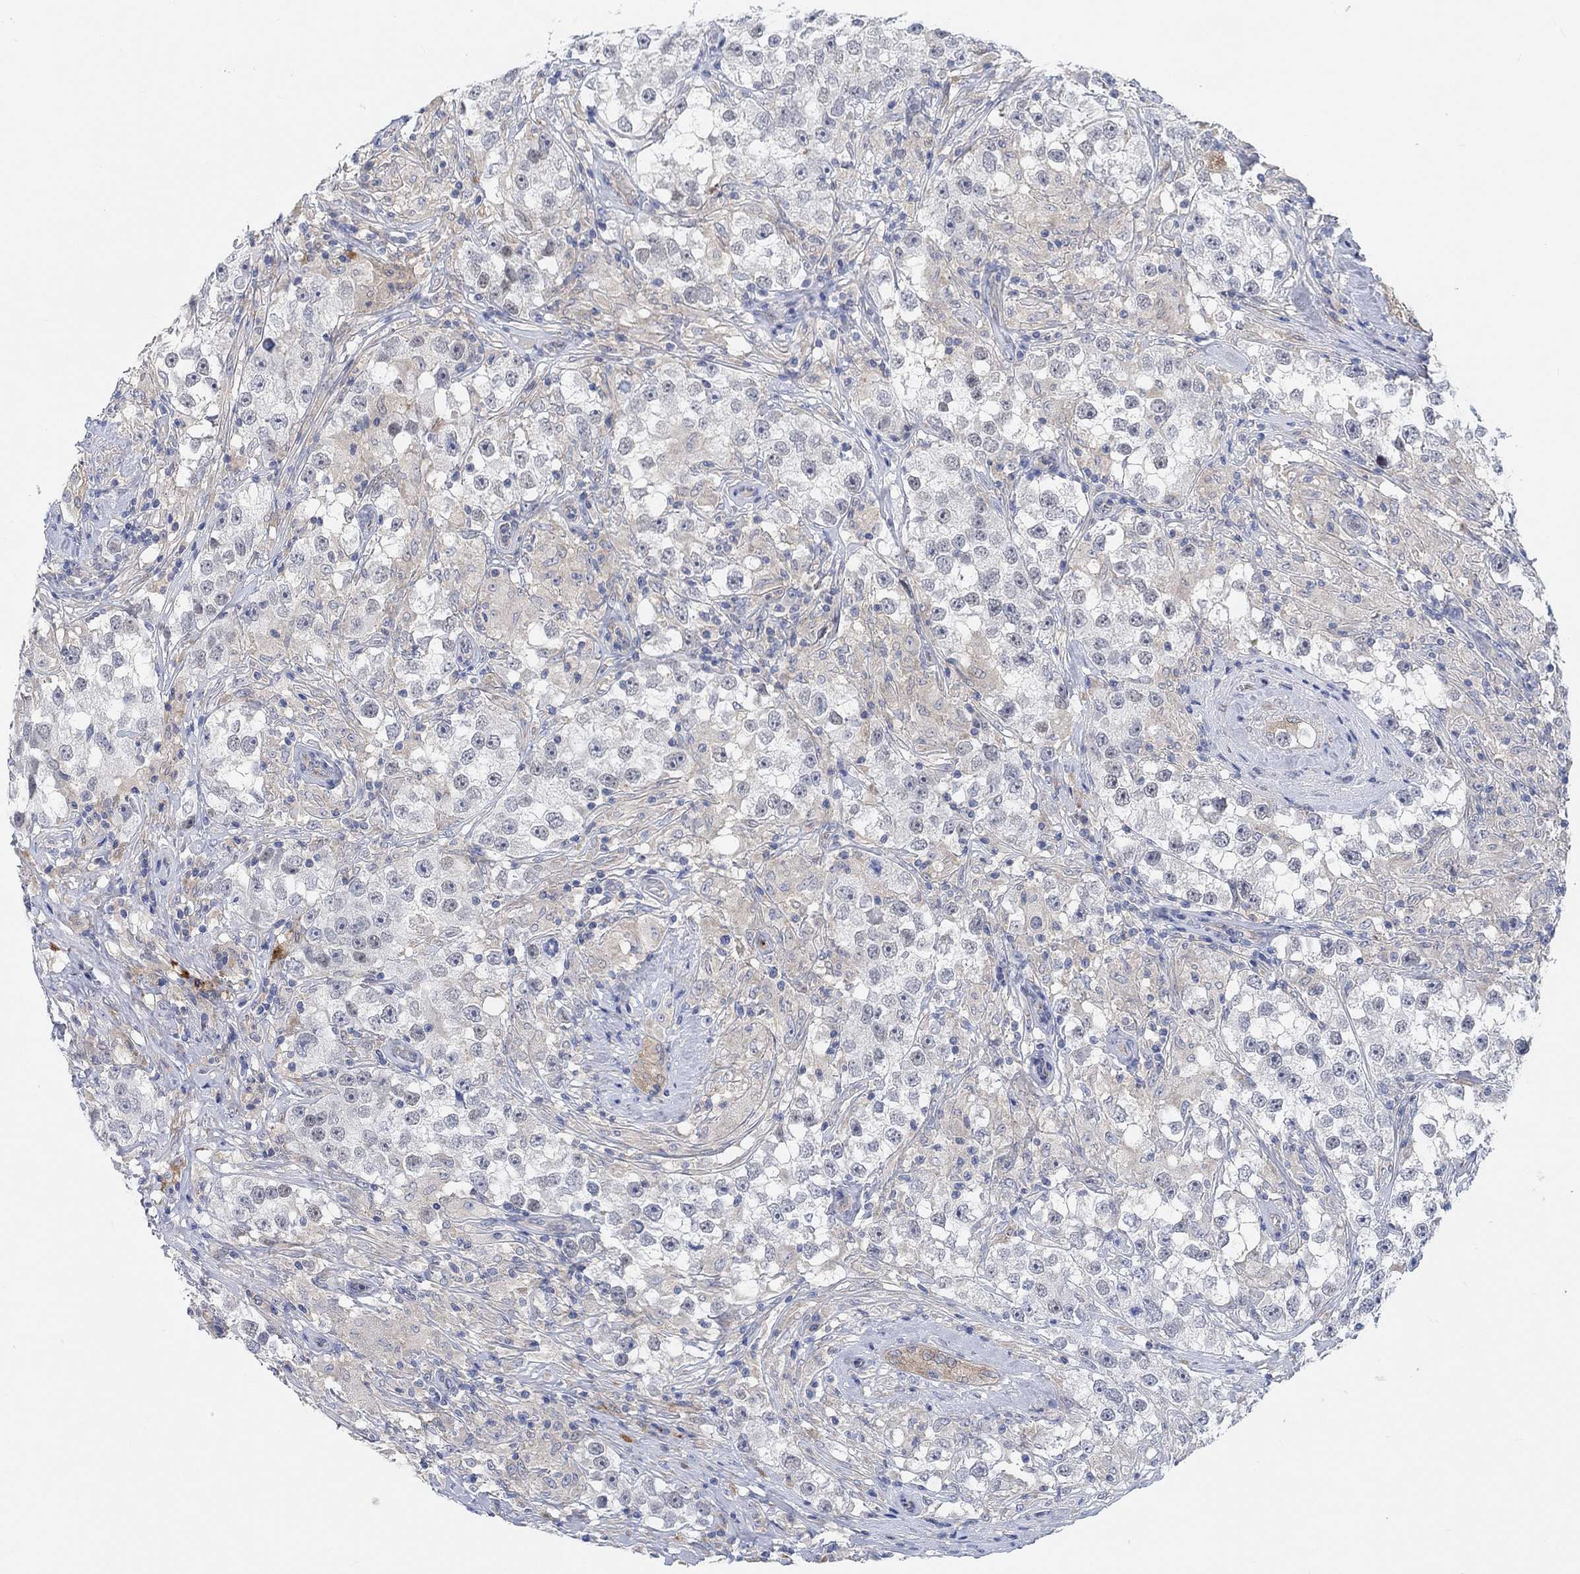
{"staining": {"intensity": "negative", "quantity": "none", "location": "none"}, "tissue": "testis cancer", "cell_type": "Tumor cells", "image_type": "cancer", "snomed": [{"axis": "morphology", "description": "Seminoma, NOS"}, {"axis": "topography", "description": "Testis"}], "caption": "Tumor cells show no significant protein positivity in seminoma (testis).", "gene": "PMFBP1", "patient": {"sex": "male", "age": 46}}